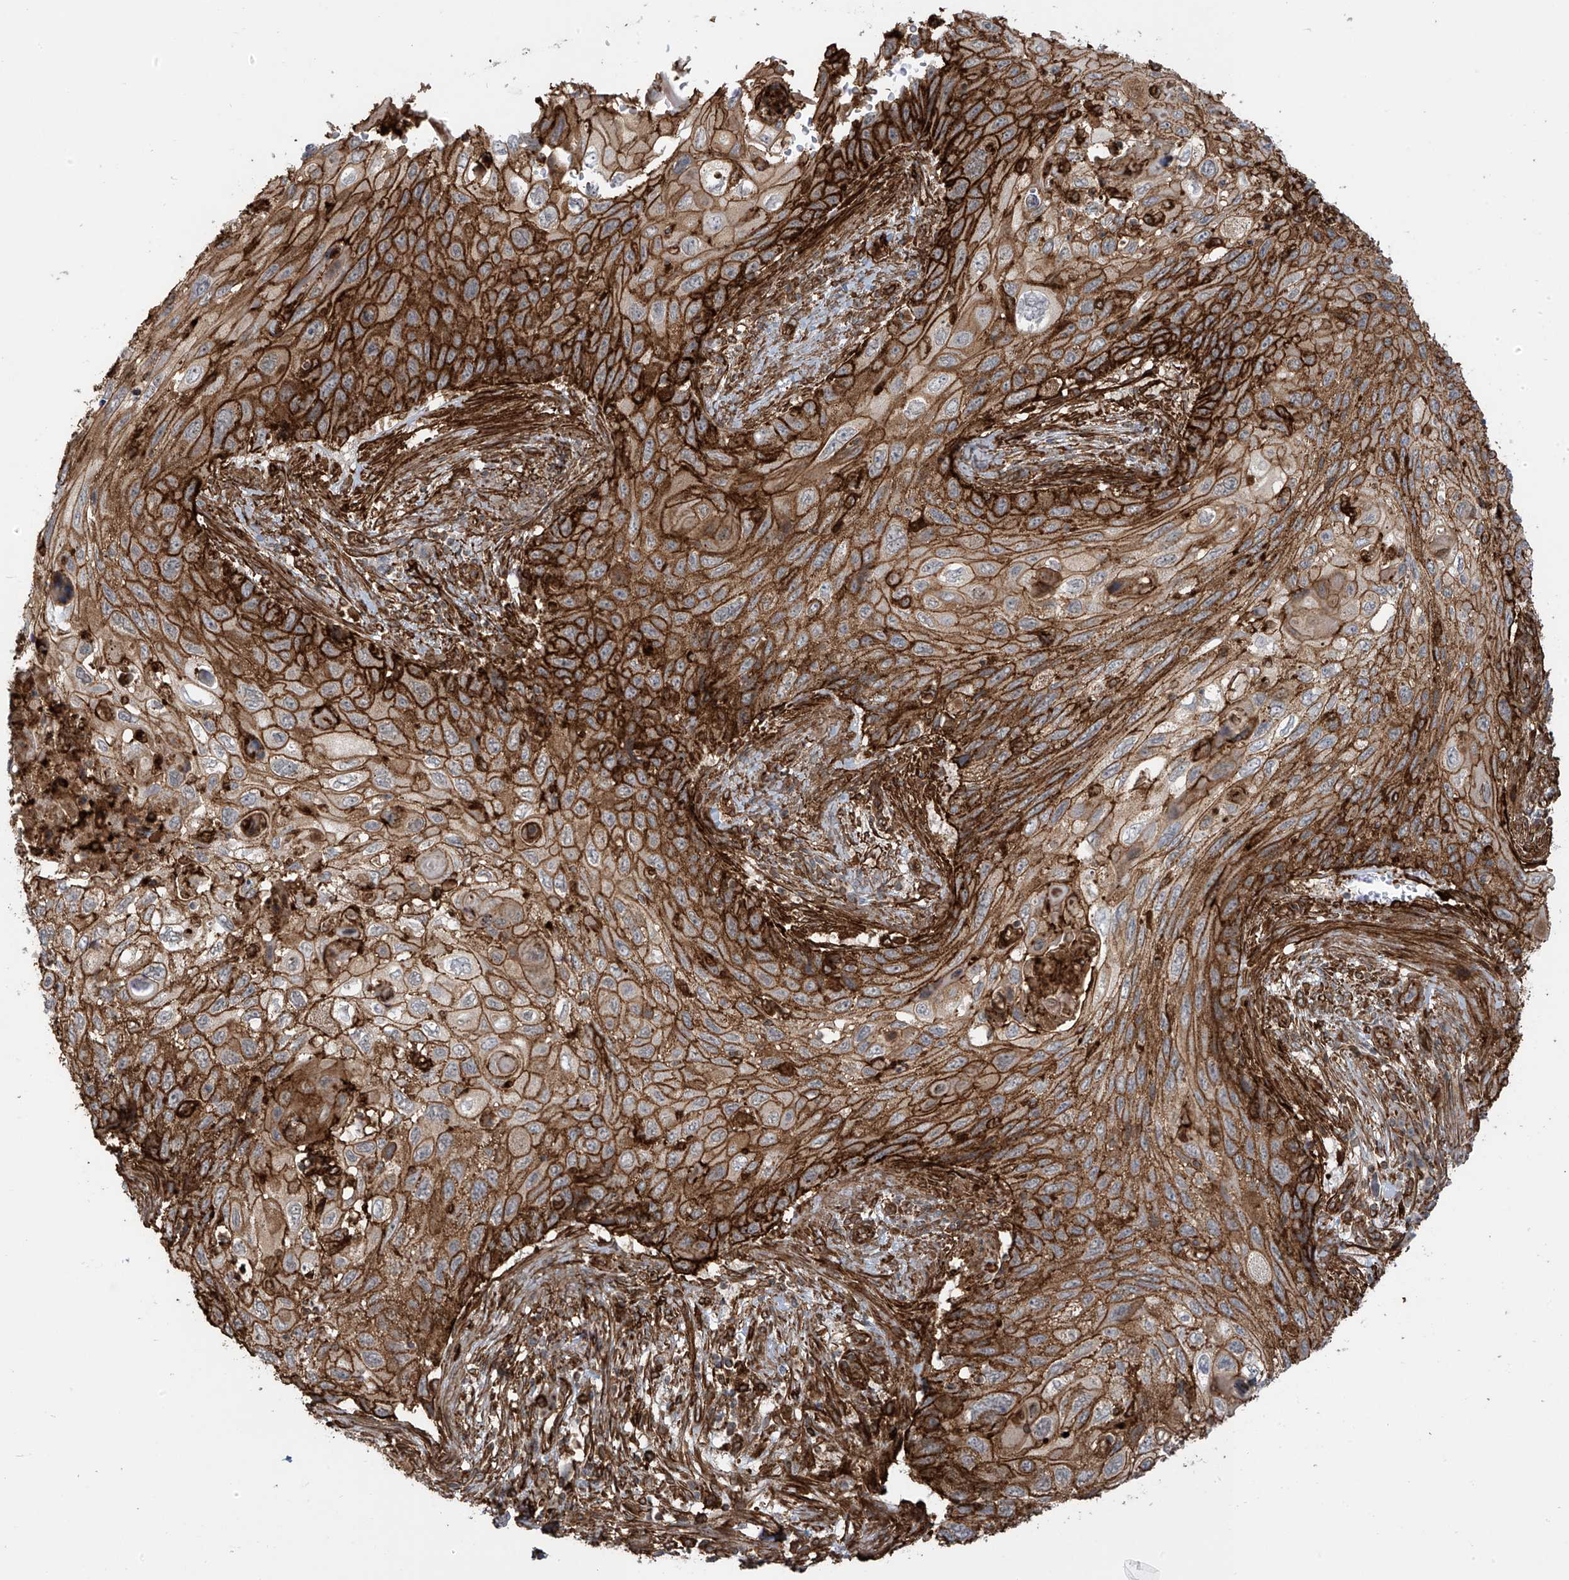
{"staining": {"intensity": "strong", "quantity": ">75%", "location": "cytoplasmic/membranous"}, "tissue": "cervical cancer", "cell_type": "Tumor cells", "image_type": "cancer", "snomed": [{"axis": "morphology", "description": "Squamous cell carcinoma, NOS"}, {"axis": "topography", "description": "Cervix"}], "caption": "A high-resolution photomicrograph shows IHC staining of cervical cancer, which shows strong cytoplasmic/membranous expression in about >75% of tumor cells. (IHC, brightfield microscopy, high magnification).", "gene": "SLC9A2", "patient": {"sex": "female", "age": 70}}